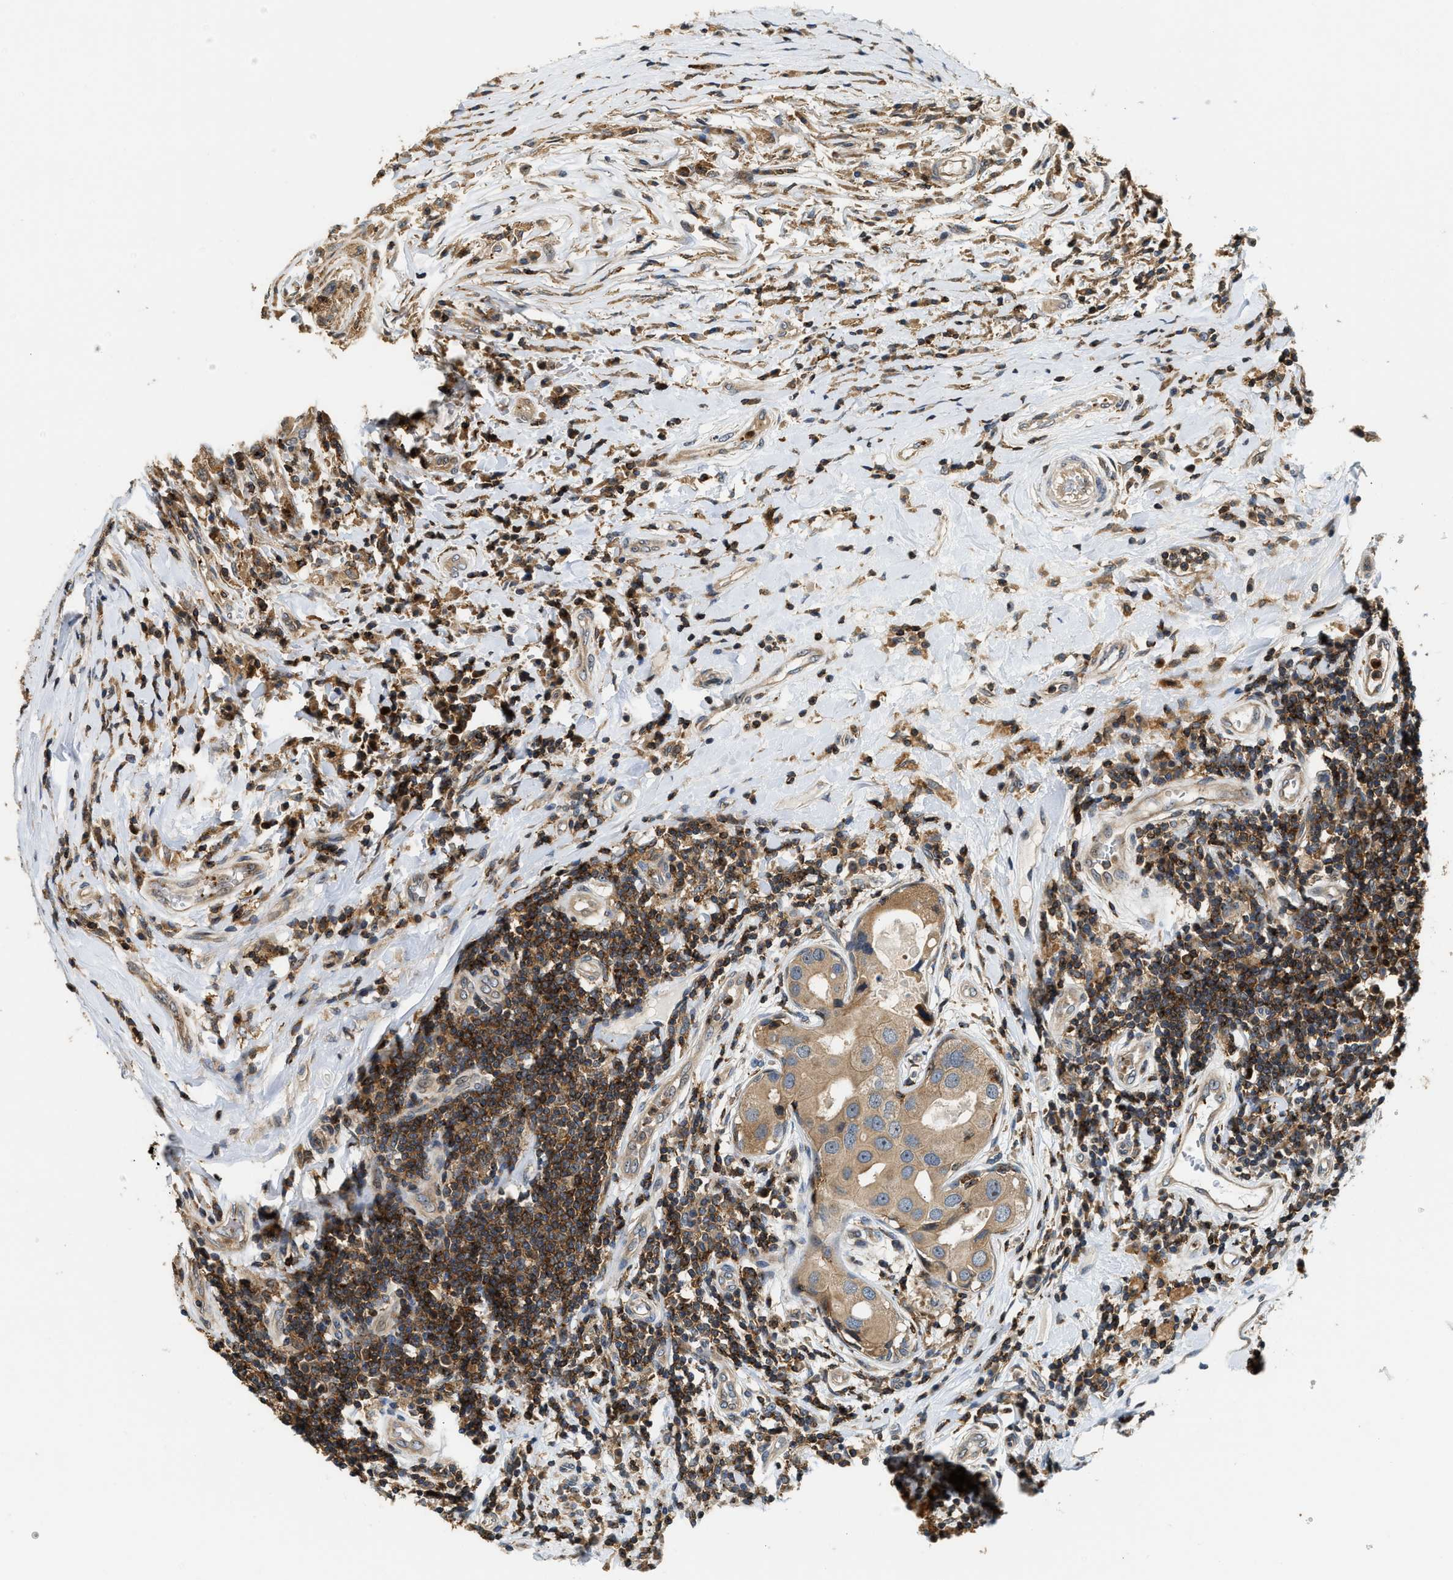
{"staining": {"intensity": "moderate", "quantity": ">75%", "location": "cytoplasmic/membranous"}, "tissue": "breast cancer", "cell_type": "Tumor cells", "image_type": "cancer", "snomed": [{"axis": "morphology", "description": "Duct carcinoma"}, {"axis": "topography", "description": "Breast"}], "caption": "This image reveals breast cancer stained with IHC to label a protein in brown. The cytoplasmic/membranous of tumor cells show moderate positivity for the protein. Nuclei are counter-stained blue.", "gene": "SNX5", "patient": {"sex": "female", "age": 27}}